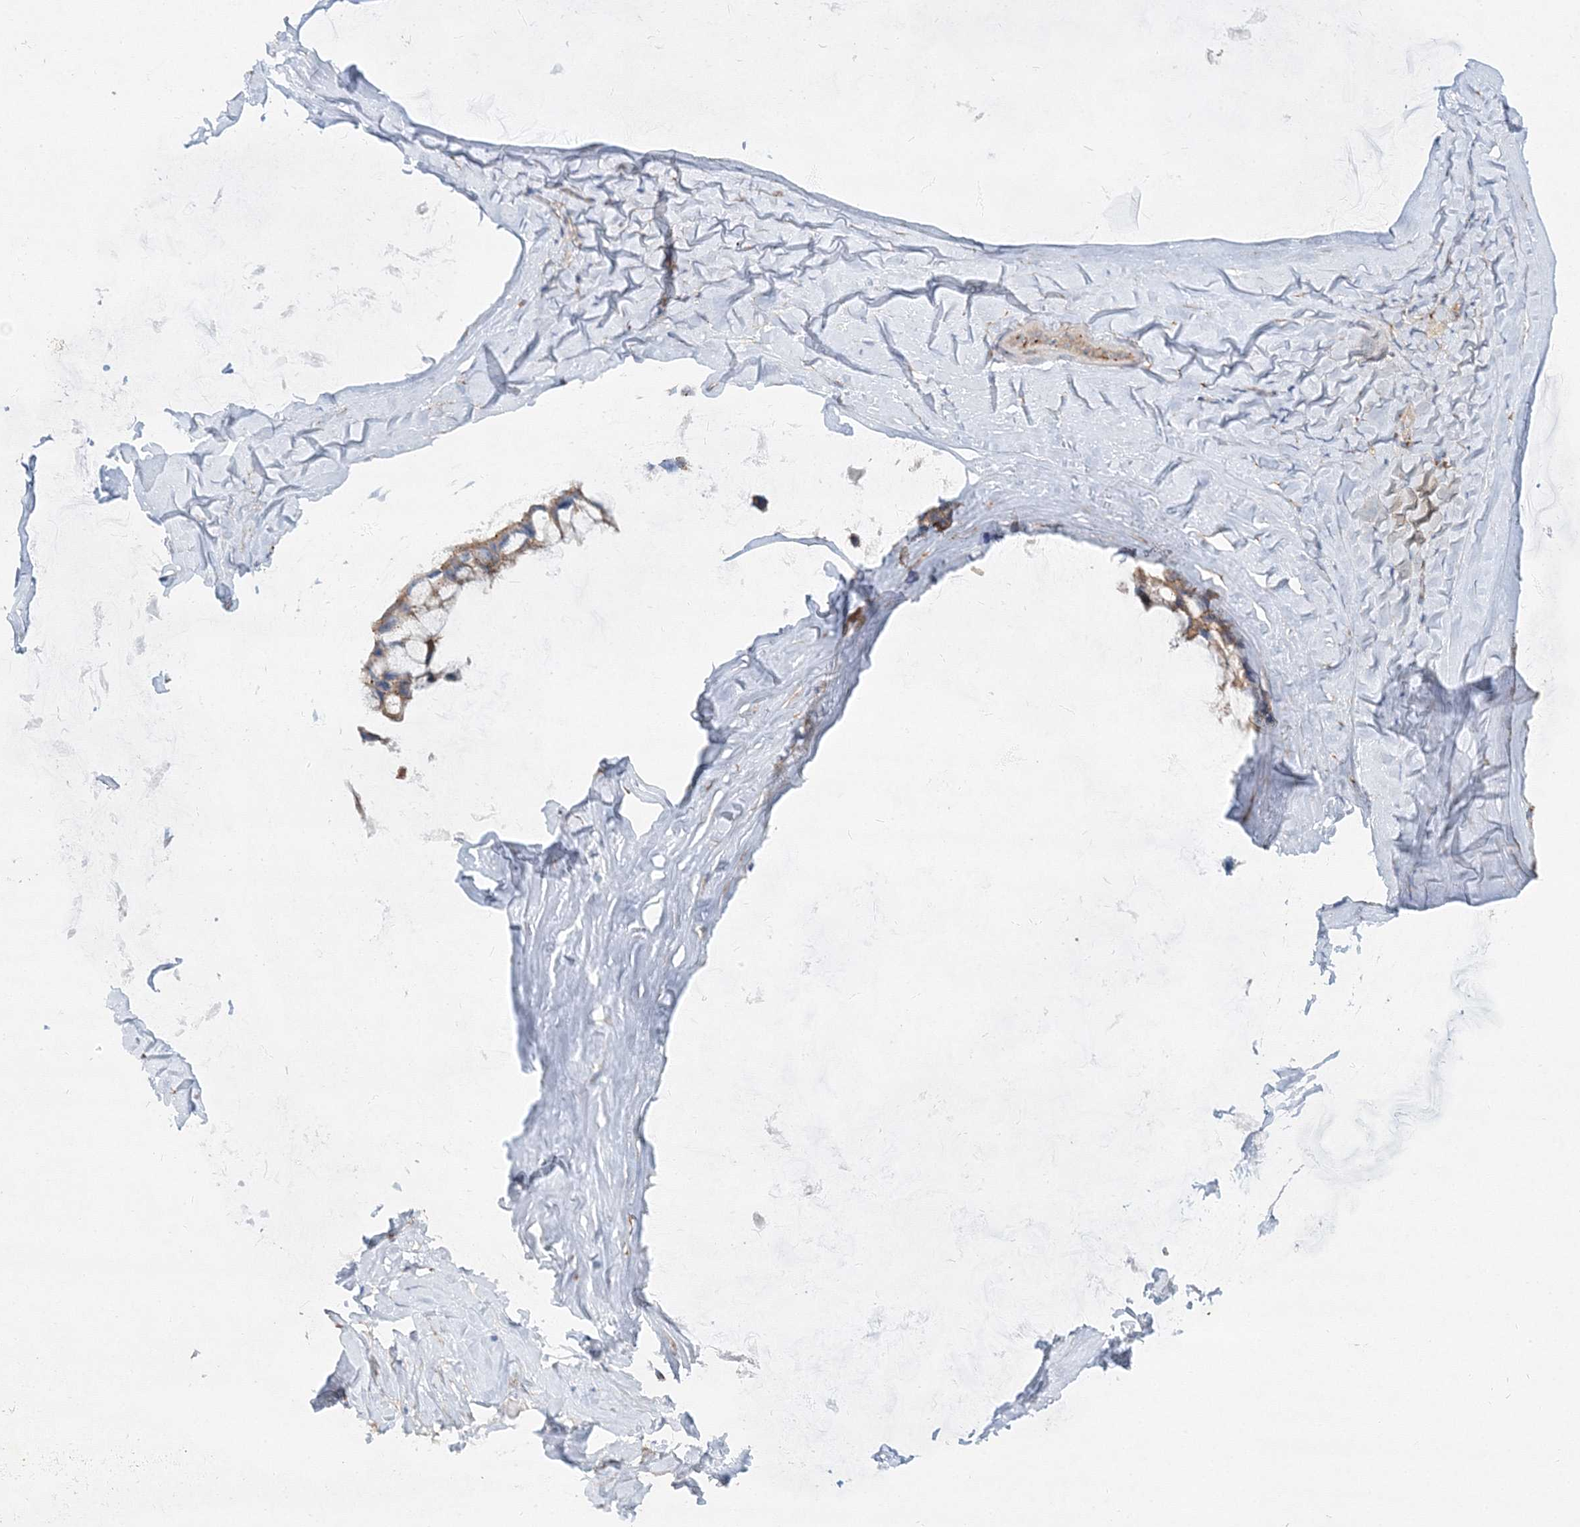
{"staining": {"intensity": "weak", "quantity": ">75%", "location": "cytoplasmic/membranous"}, "tissue": "ovarian cancer", "cell_type": "Tumor cells", "image_type": "cancer", "snomed": [{"axis": "morphology", "description": "Cystadenocarcinoma, mucinous, NOS"}, {"axis": "topography", "description": "Ovary"}], "caption": "This micrograph shows ovarian cancer (mucinous cystadenocarcinoma) stained with IHC to label a protein in brown. The cytoplasmic/membranous of tumor cells show weak positivity for the protein. Nuclei are counter-stained blue.", "gene": "SEC23IP", "patient": {"sex": "female", "age": 39}}